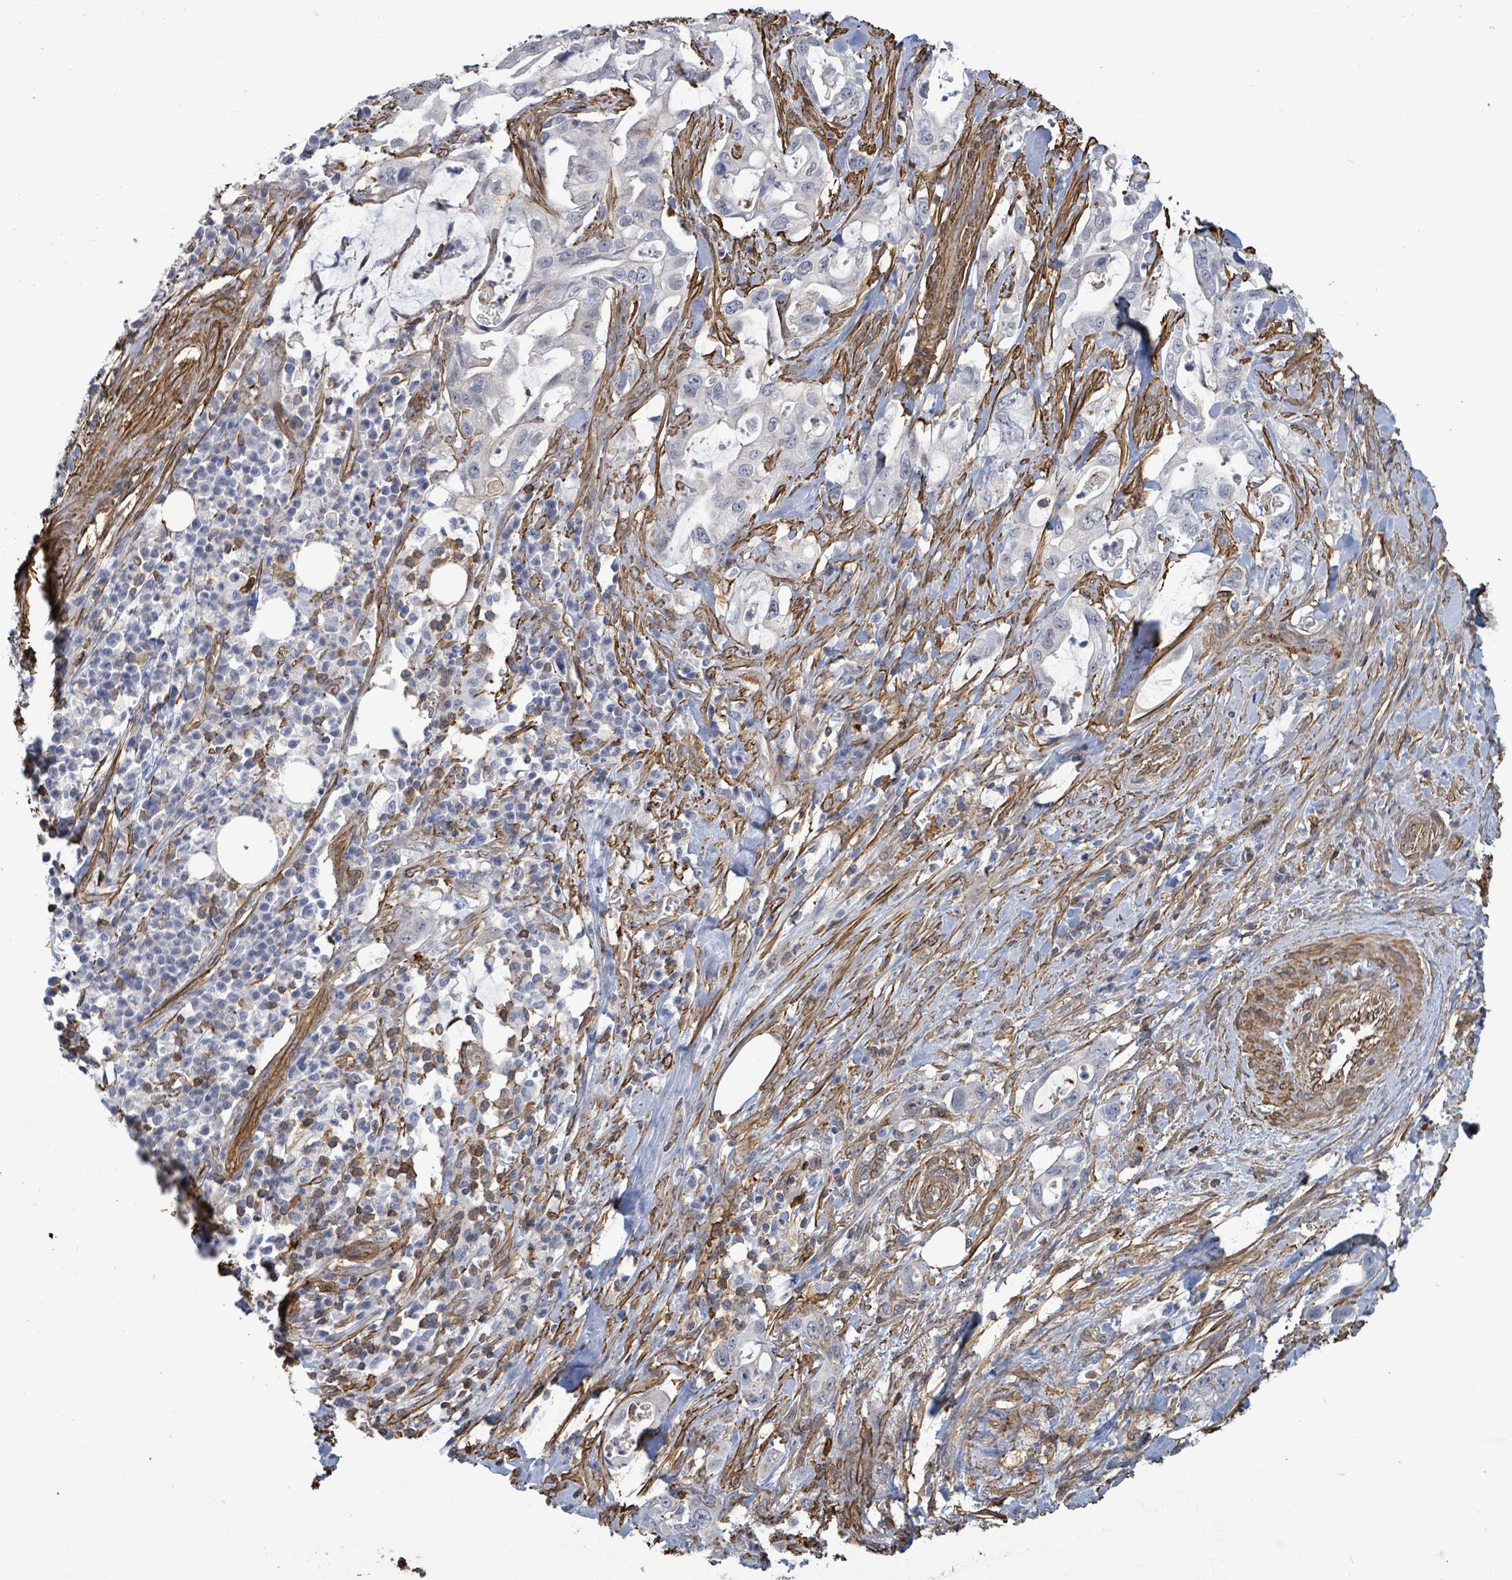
{"staining": {"intensity": "negative", "quantity": "none", "location": "none"}, "tissue": "pancreatic cancer", "cell_type": "Tumor cells", "image_type": "cancer", "snomed": [{"axis": "morphology", "description": "Adenocarcinoma, NOS"}, {"axis": "topography", "description": "Pancreas"}], "caption": "Immunohistochemistry (IHC) micrograph of human pancreatic cancer (adenocarcinoma) stained for a protein (brown), which exhibits no staining in tumor cells.", "gene": "PRKRIP1", "patient": {"sex": "female", "age": 61}}